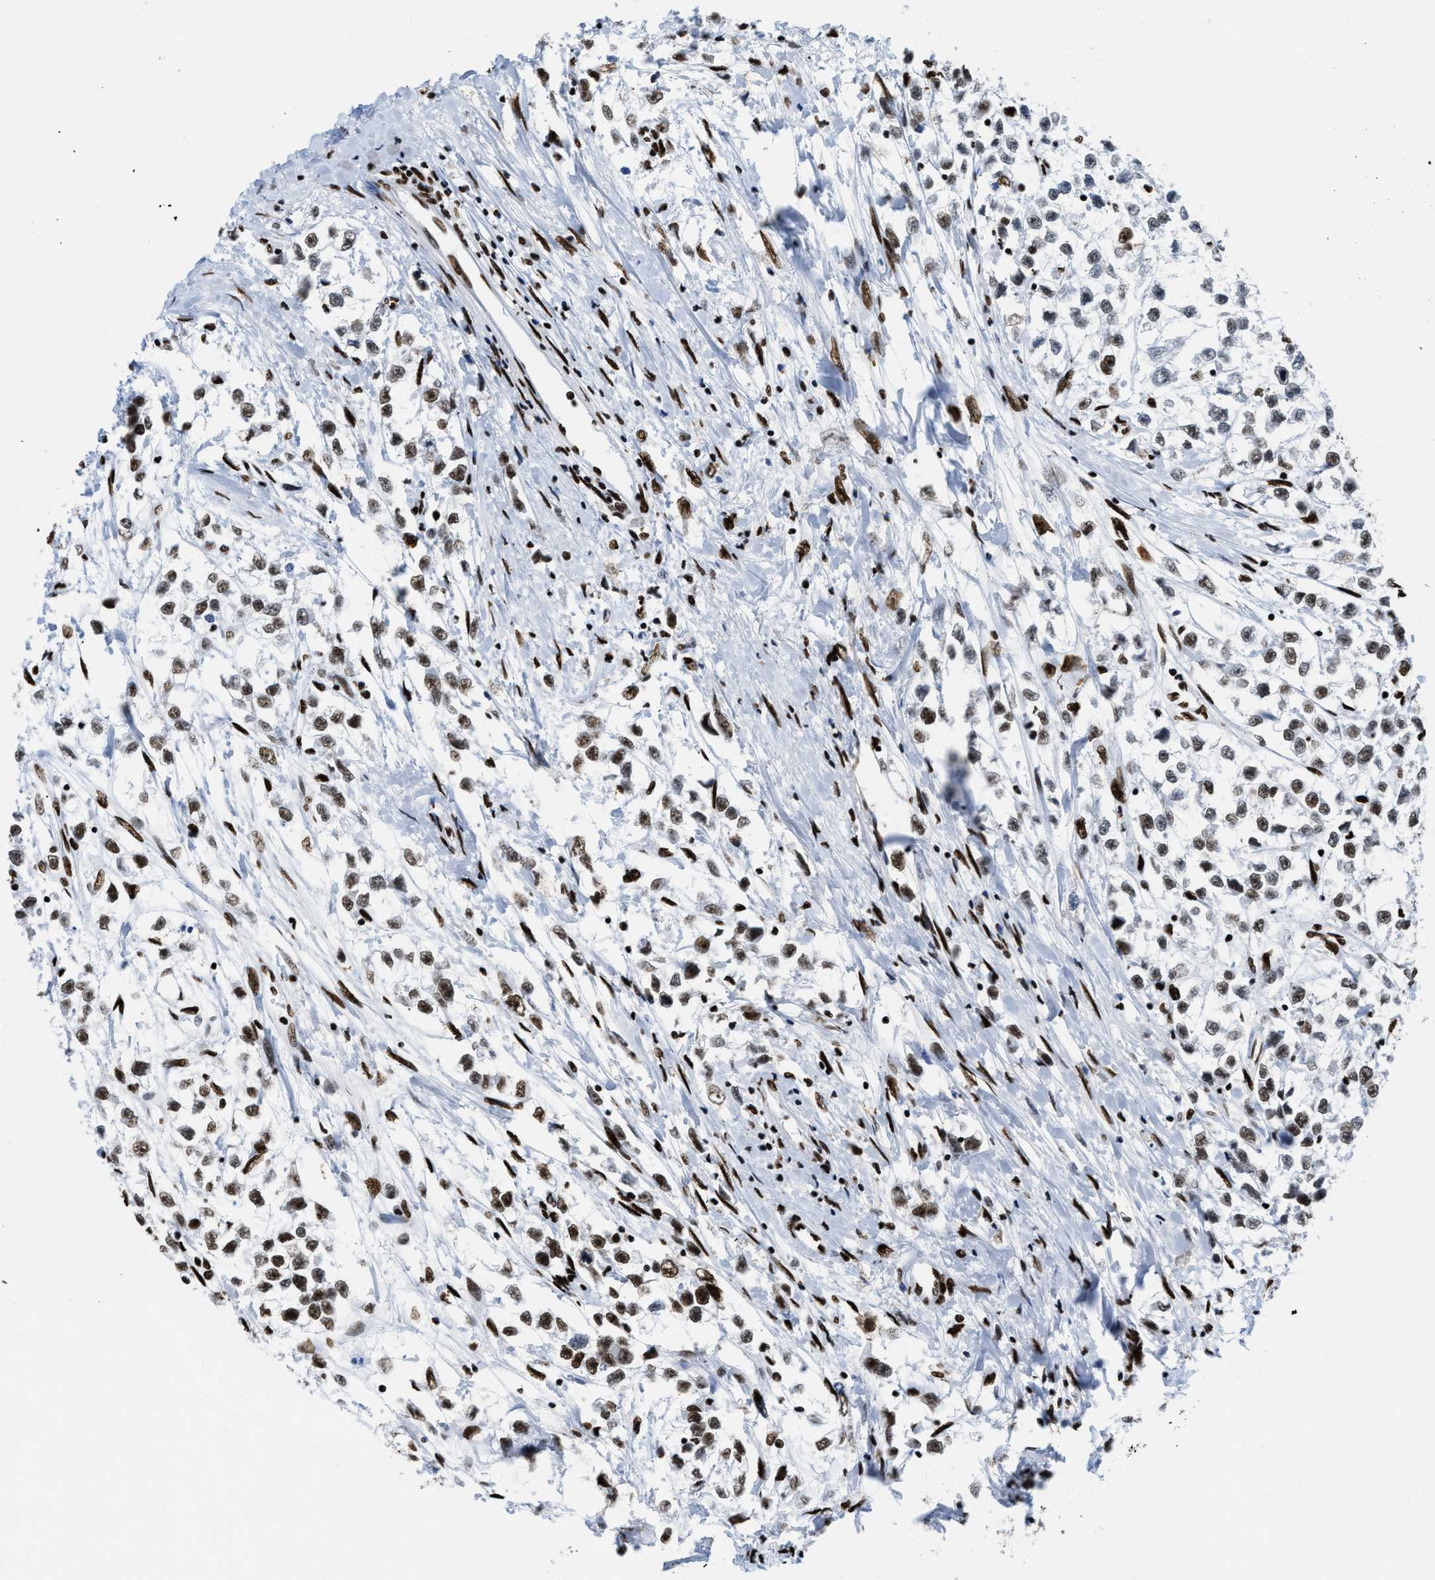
{"staining": {"intensity": "moderate", "quantity": "25%-75%", "location": "nuclear"}, "tissue": "testis cancer", "cell_type": "Tumor cells", "image_type": "cancer", "snomed": [{"axis": "morphology", "description": "Seminoma, NOS"}, {"axis": "morphology", "description": "Carcinoma, Embryonal, NOS"}, {"axis": "topography", "description": "Testis"}], "caption": "Immunohistochemical staining of seminoma (testis) demonstrates moderate nuclear protein staining in approximately 25%-75% of tumor cells.", "gene": "SMARCC2", "patient": {"sex": "male", "age": 51}}